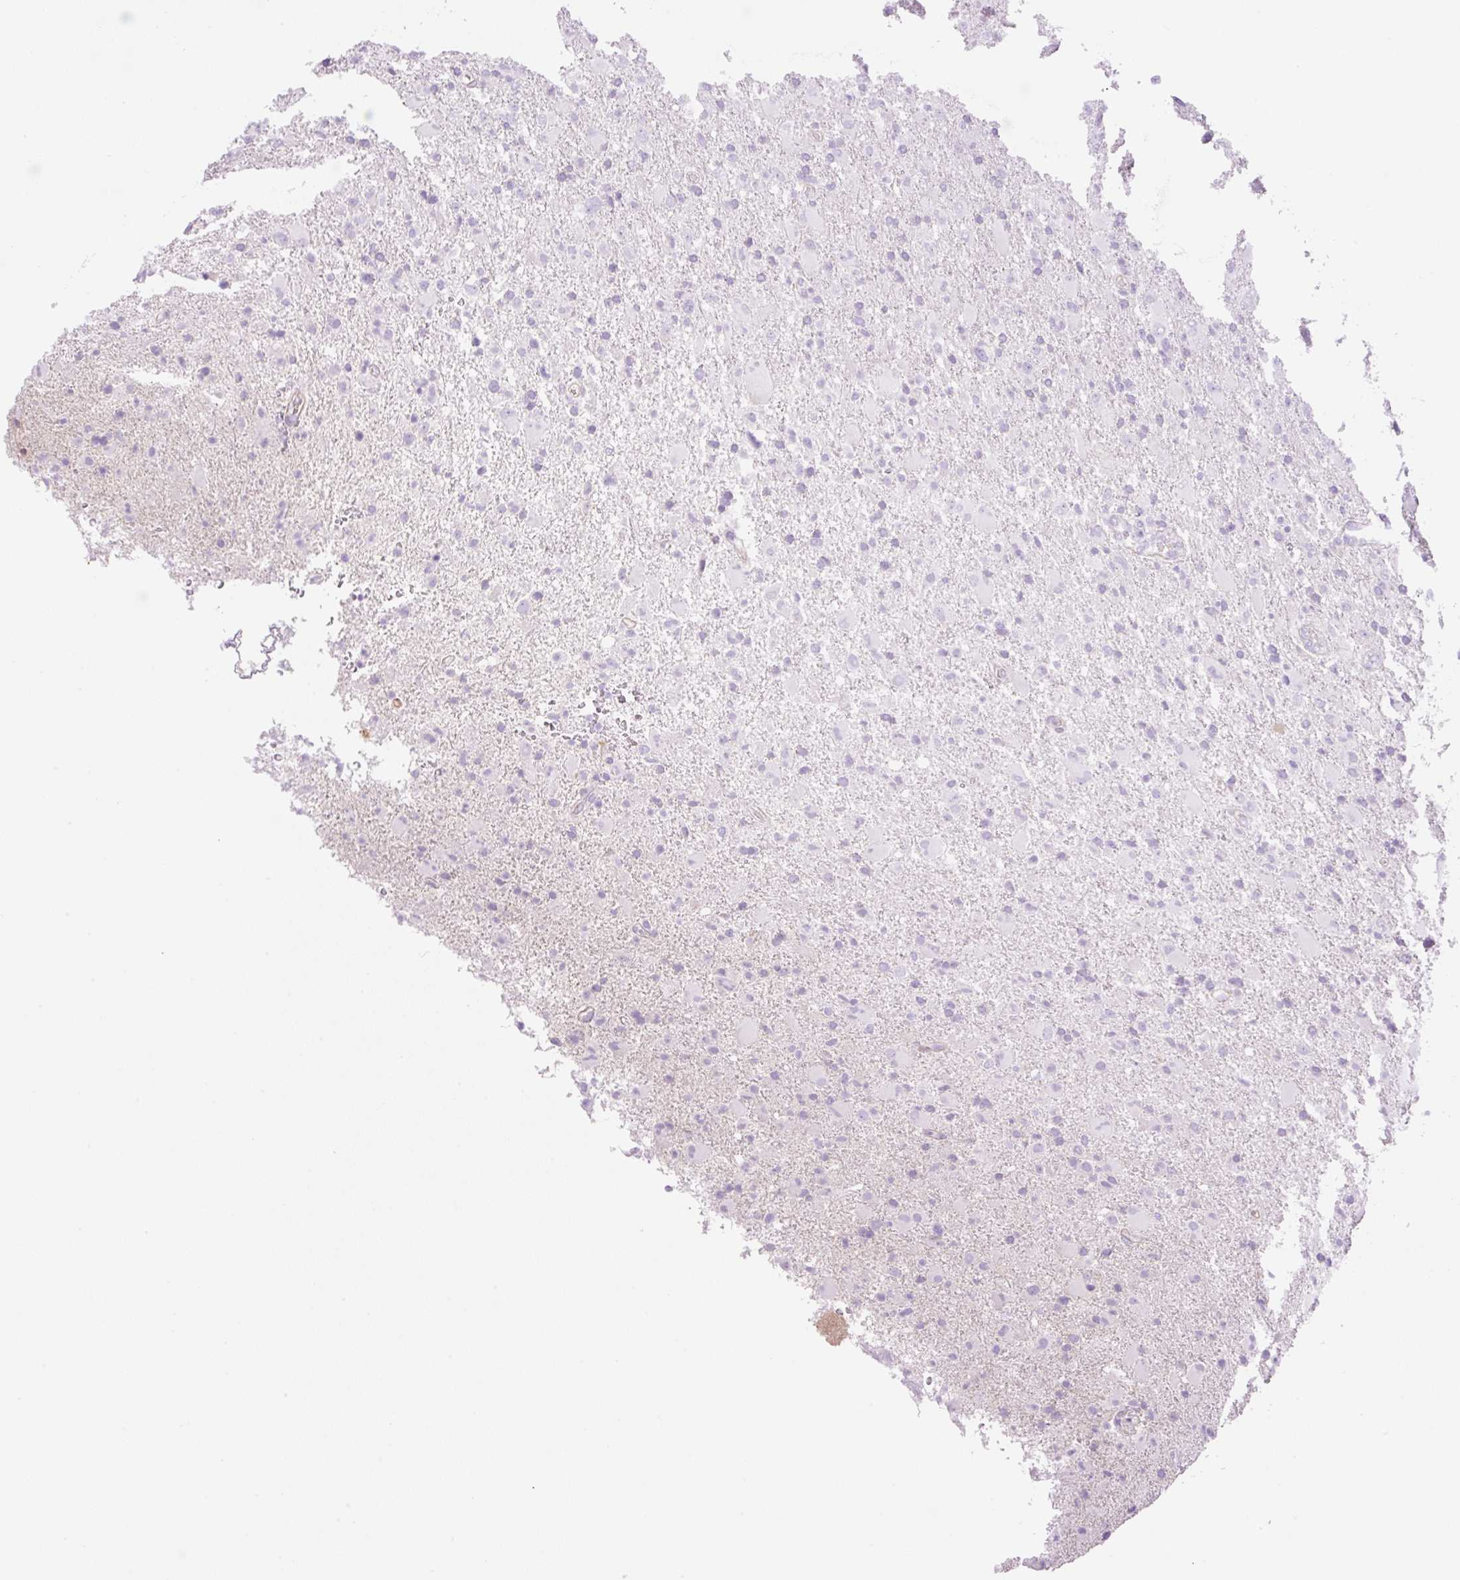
{"staining": {"intensity": "negative", "quantity": "none", "location": "none"}, "tissue": "glioma", "cell_type": "Tumor cells", "image_type": "cancer", "snomed": [{"axis": "morphology", "description": "Glioma, malignant, Low grade"}, {"axis": "topography", "description": "Brain"}], "caption": "DAB immunohistochemical staining of human glioma shows no significant staining in tumor cells.", "gene": "EHD3", "patient": {"sex": "male", "age": 65}}